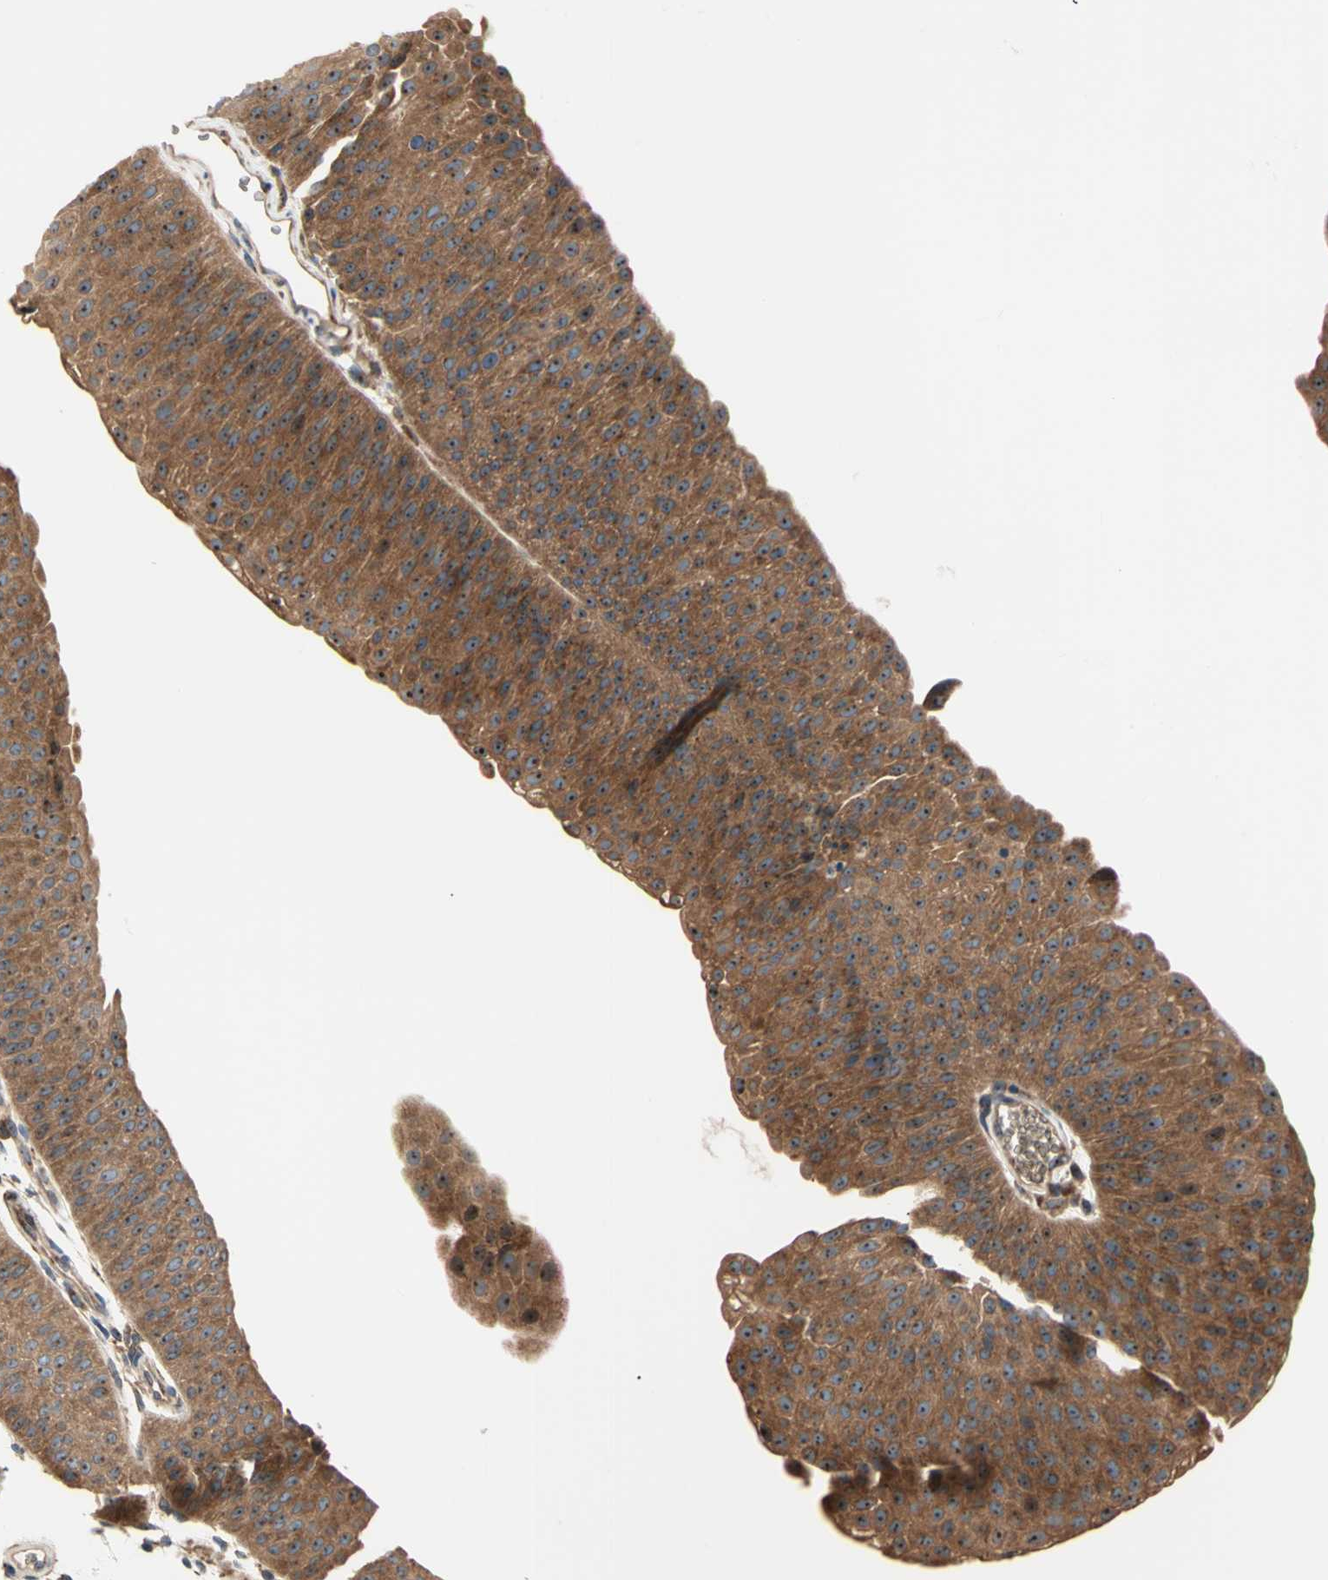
{"staining": {"intensity": "strong", "quantity": ">75%", "location": "cytoplasmic/membranous,nuclear"}, "tissue": "urothelial cancer", "cell_type": "Tumor cells", "image_type": "cancer", "snomed": [{"axis": "morphology", "description": "Urothelial carcinoma, Low grade"}, {"axis": "topography", "description": "Urinary bladder"}], "caption": "Urothelial cancer tissue exhibits strong cytoplasmic/membranous and nuclear positivity in approximately >75% of tumor cells, visualized by immunohistochemistry.", "gene": "USP9X", "patient": {"sex": "female", "age": 60}}